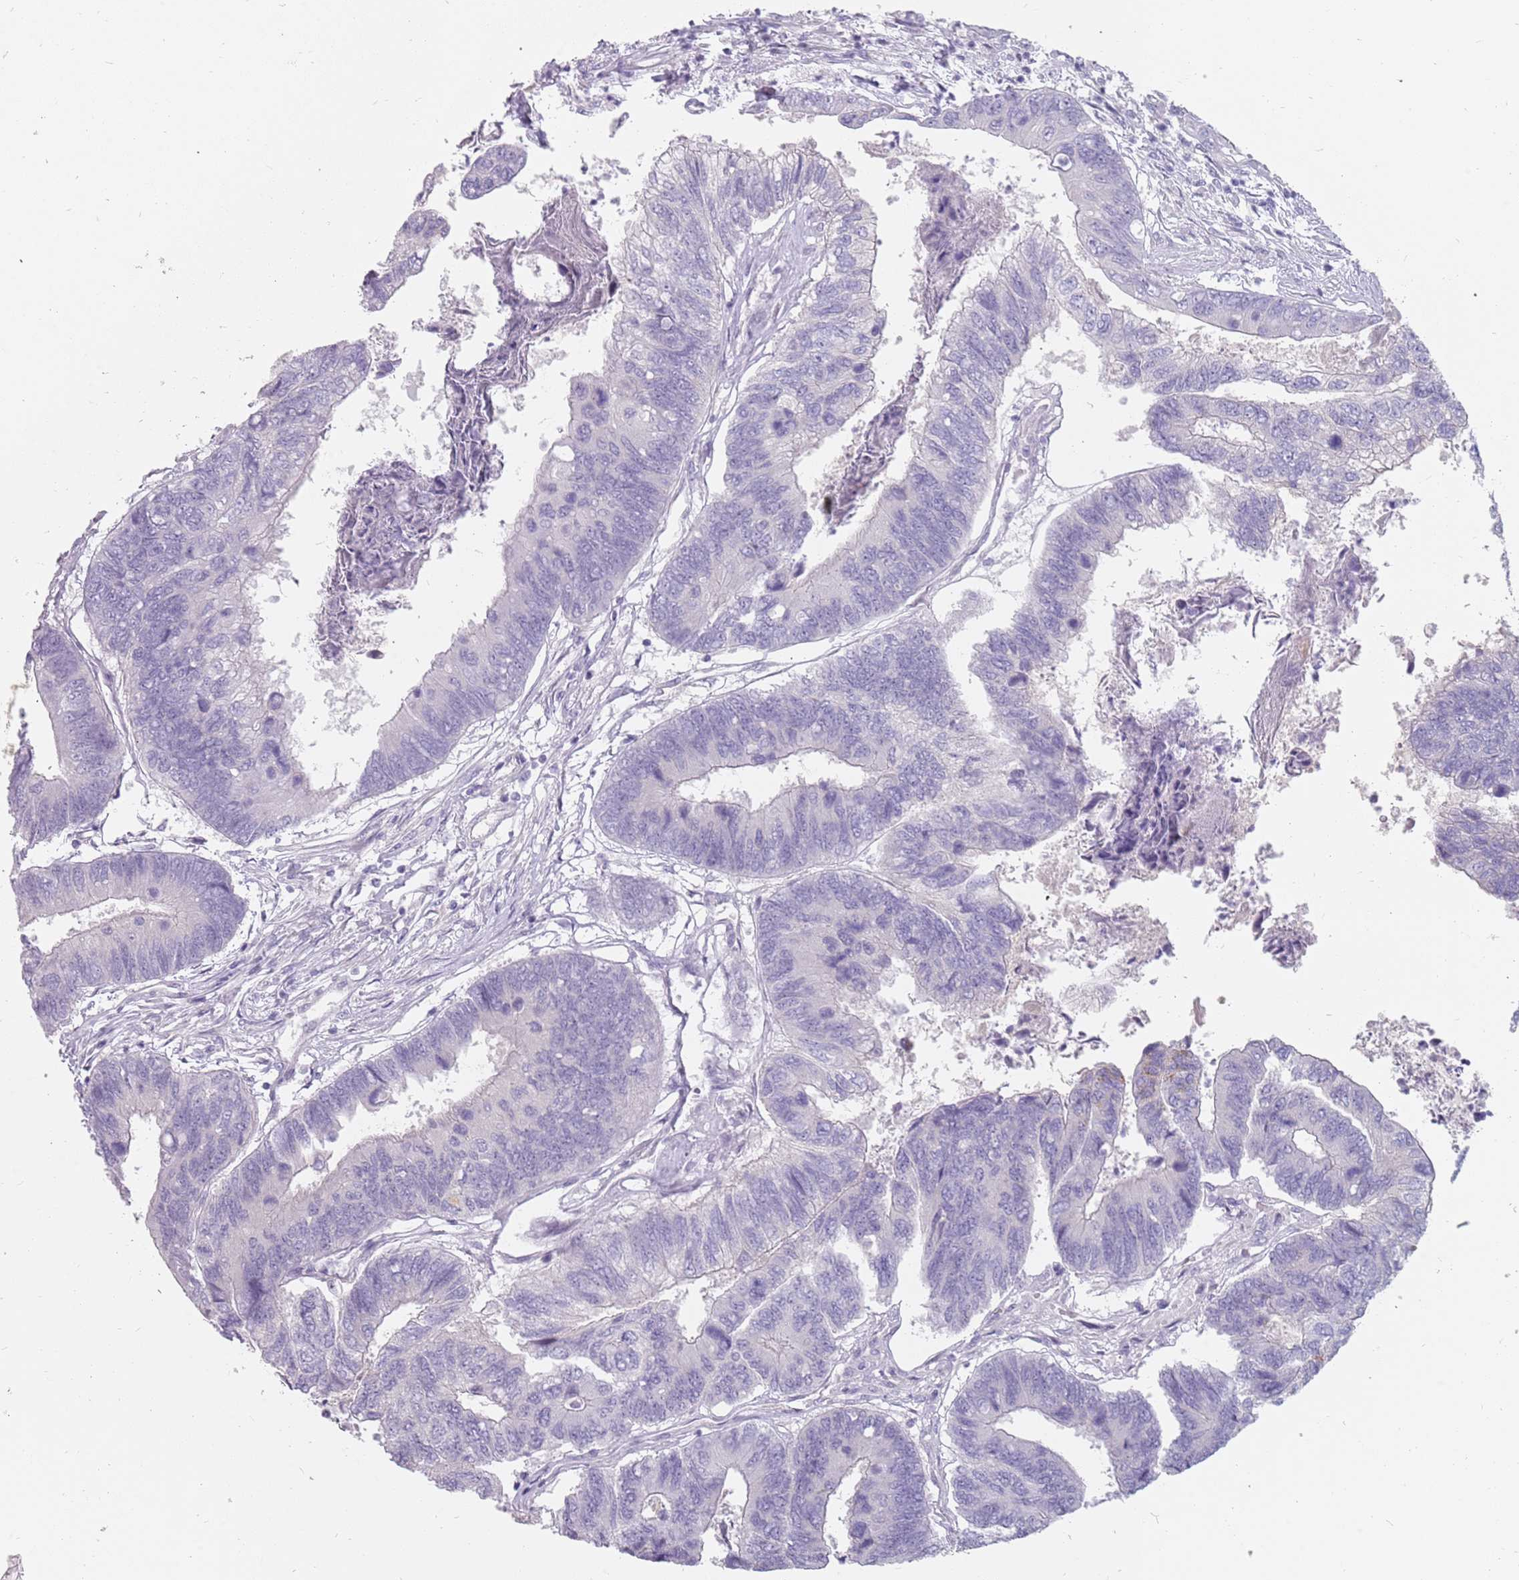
{"staining": {"intensity": "negative", "quantity": "none", "location": "none"}, "tissue": "colorectal cancer", "cell_type": "Tumor cells", "image_type": "cancer", "snomed": [{"axis": "morphology", "description": "Adenocarcinoma, NOS"}, {"axis": "topography", "description": "Colon"}], "caption": "High magnification brightfield microscopy of colorectal adenocarcinoma stained with DAB (3,3'-diaminobenzidine) (brown) and counterstained with hematoxylin (blue): tumor cells show no significant expression.", "gene": "DDX4", "patient": {"sex": "female", "age": 67}}